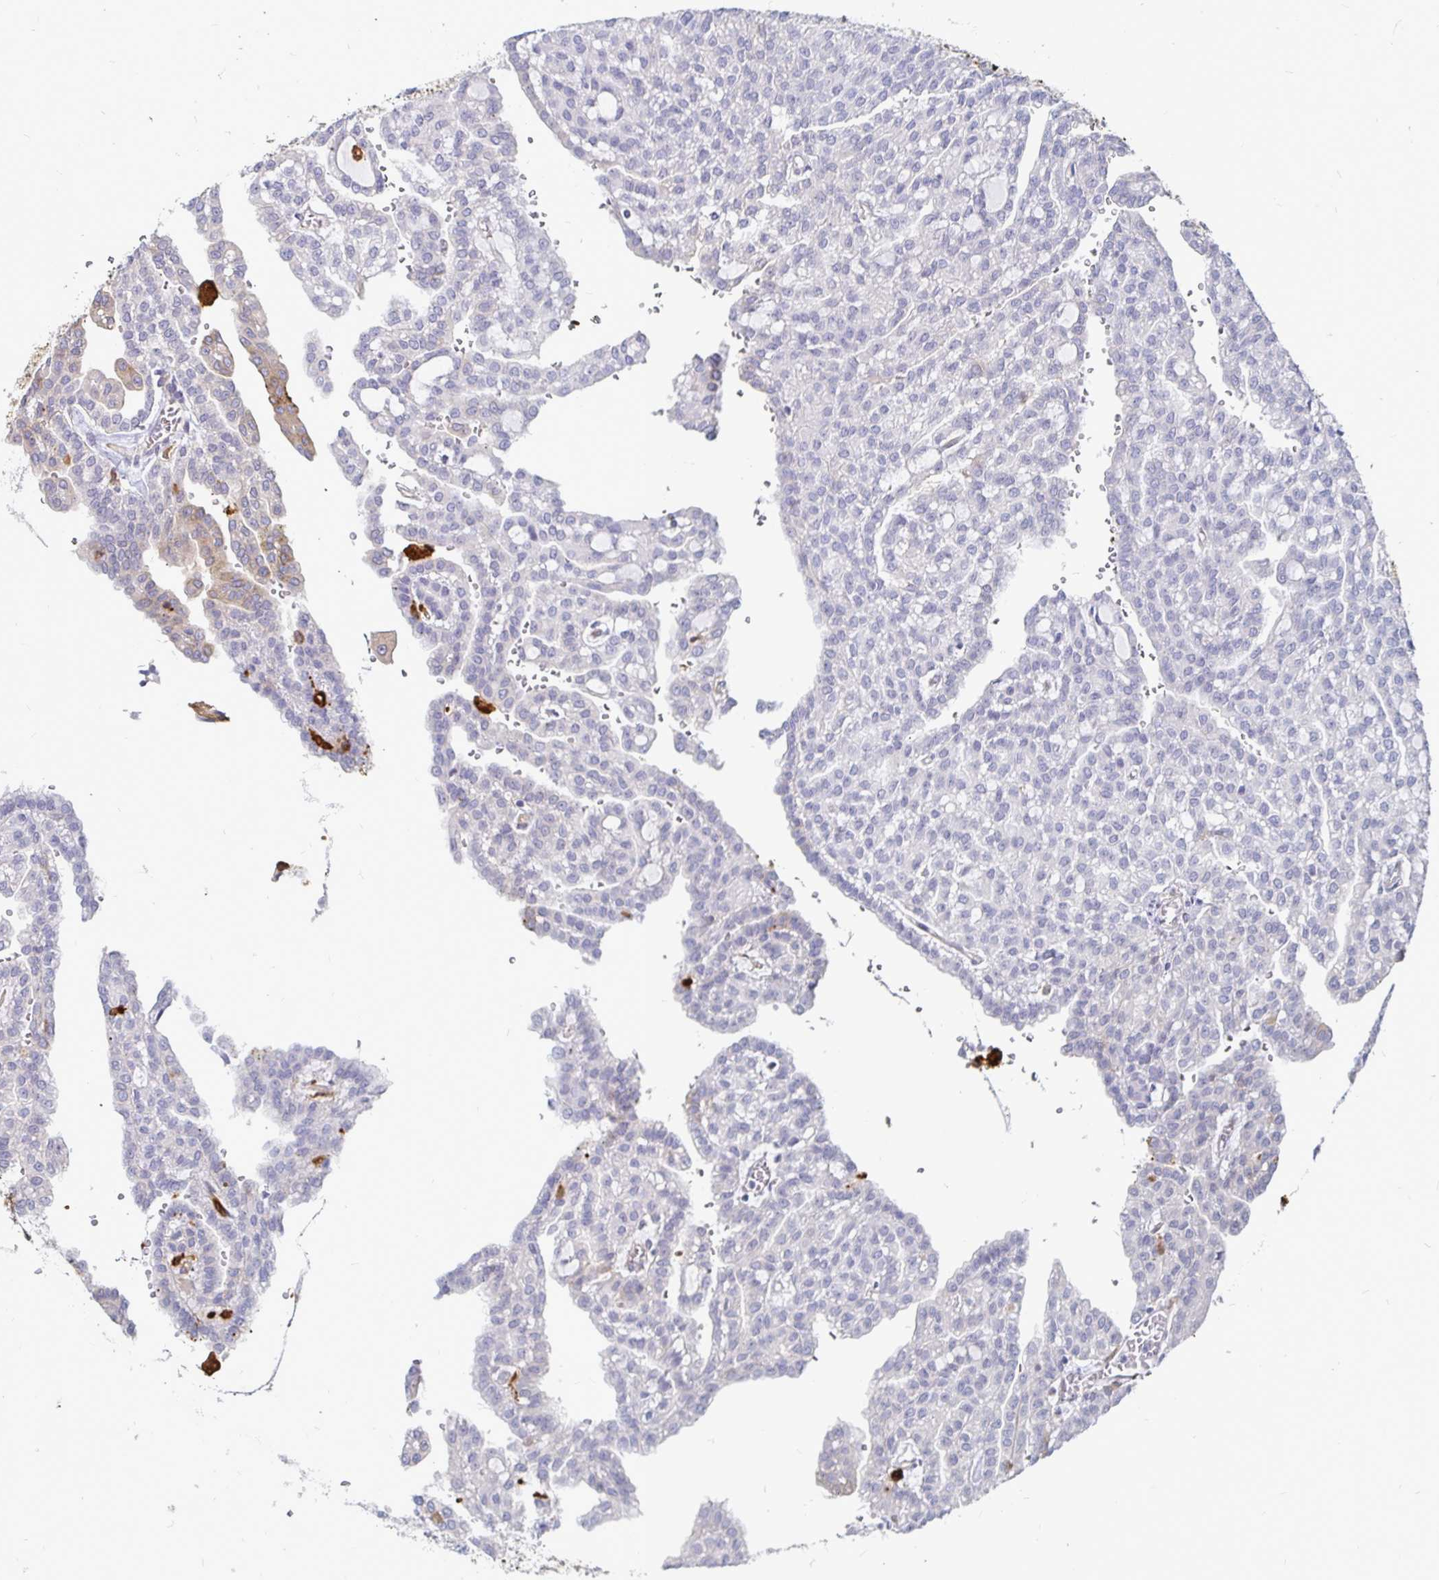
{"staining": {"intensity": "weak", "quantity": "<25%", "location": "cytoplasmic/membranous"}, "tissue": "renal cancer", "cell_type": "Tumor cells", "image_type": "cancer", "snomed": [{"axis": "morphology", "description": "Adenocarcinoma, NOS"}, {"axis": "topography", "description": "Kidney"}], "caption": "An IHC image of renal adenocarcinoma is shown. There is no staining in tumor cells of renal adenocarcinoma. (Brightfield microscopy of DAB IHC at high magnification).", "gene": "CCDC85A", "patient": {"sex": "male", "age": 63}}